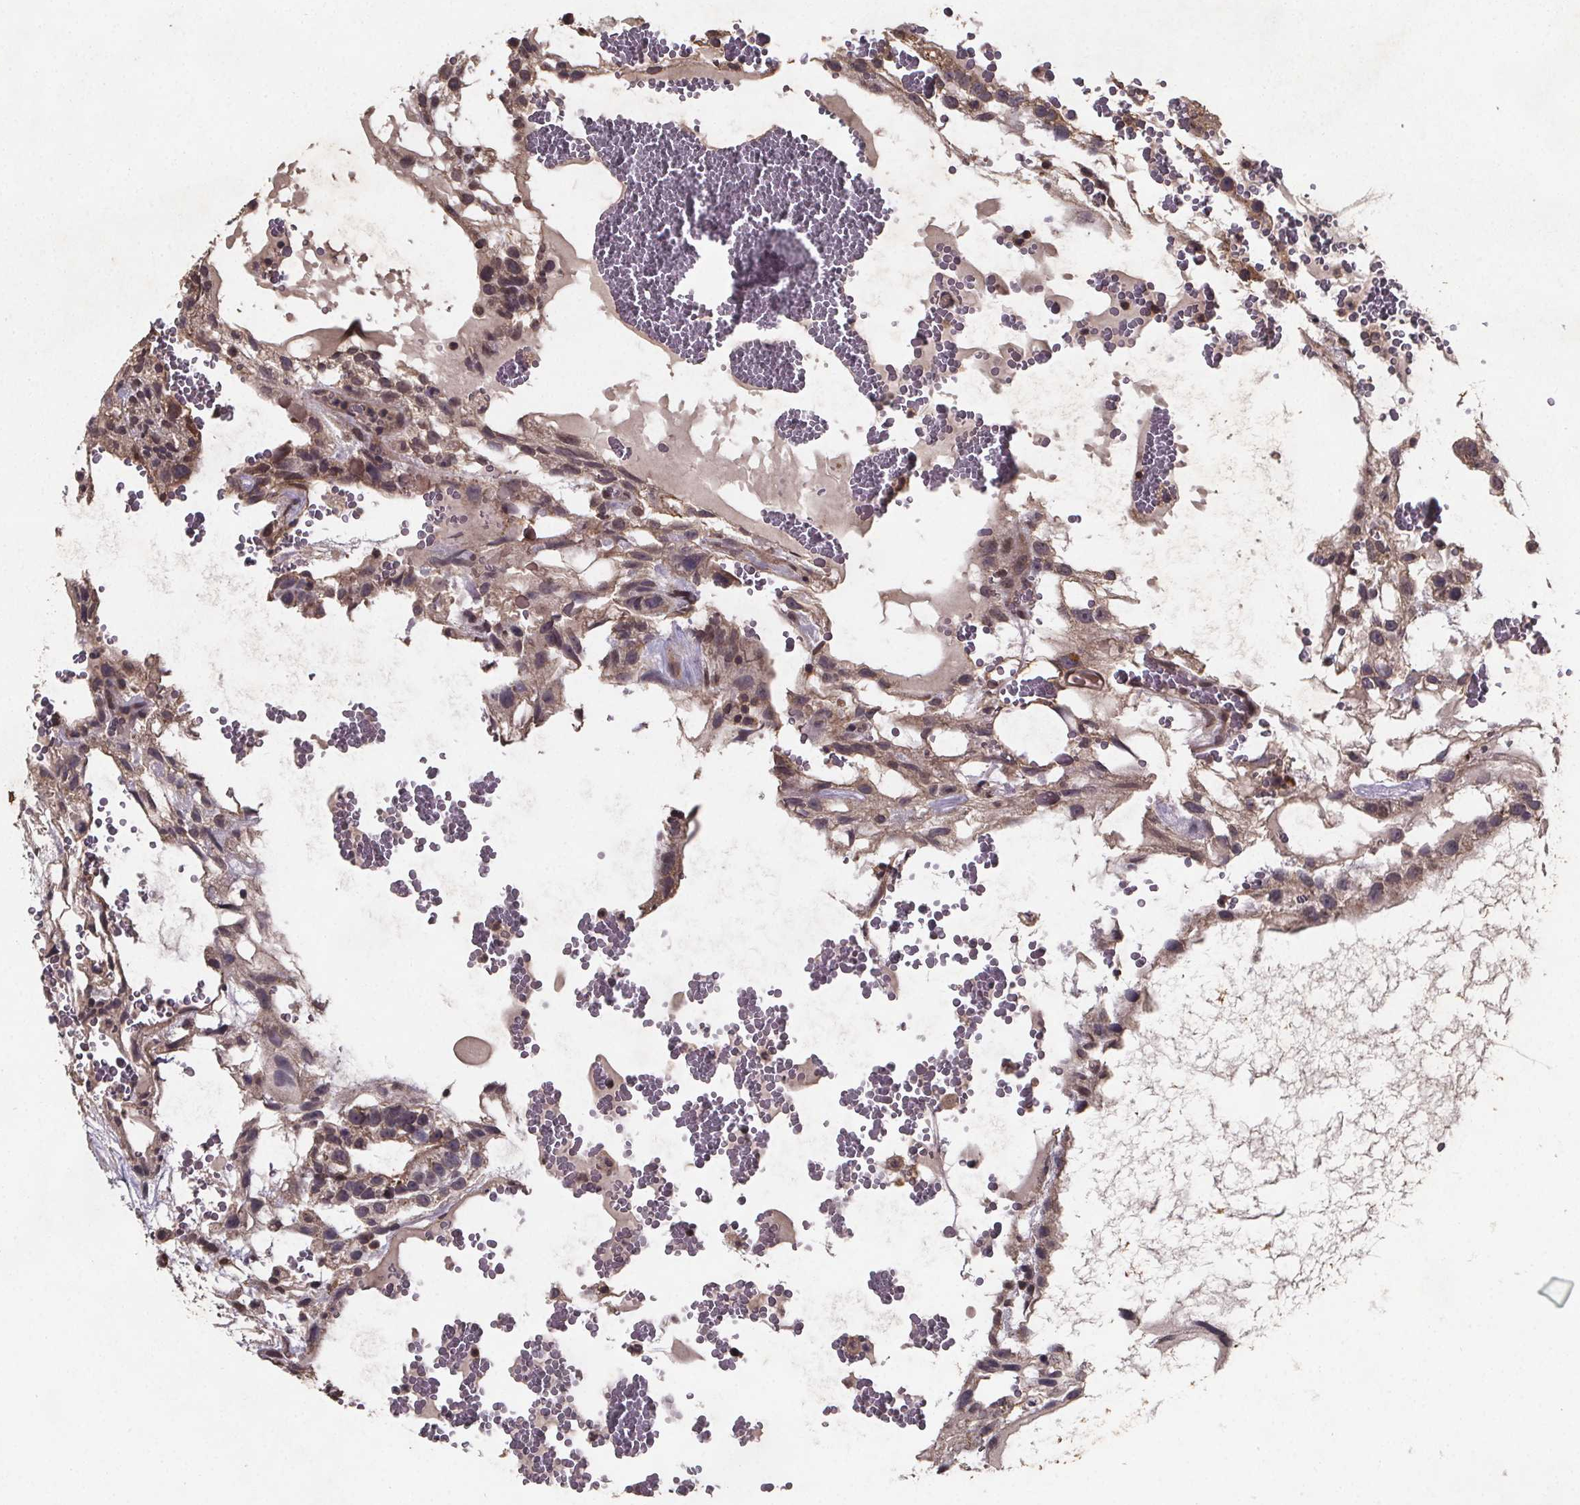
{"staining": {"intensity": "moderate", "quantity": "25%-75%", "location": "cytoplasmic/membranous,nuclear"}, "tissue": "testis cancer", "cell_type": "Tumor cells", "image_type": "cancer", "snomed": [{"axis": "morphology", "description": "Normal tissue, NOS"}, {"axis": "morphology", "description": "Carcinoma, Embryonal, NOS"}, {"axis": "topography", "description": "Testis"}], "caption": "This histopathology image demonstrates immunohistochemistry staining of testis cancer, with medium moderate cytoplasmic/membranous and nuclear staining in about 25%-75% of tumor cells.", "gene": "PIERCE2", "patient": {"sex": "male", "age": 32}}